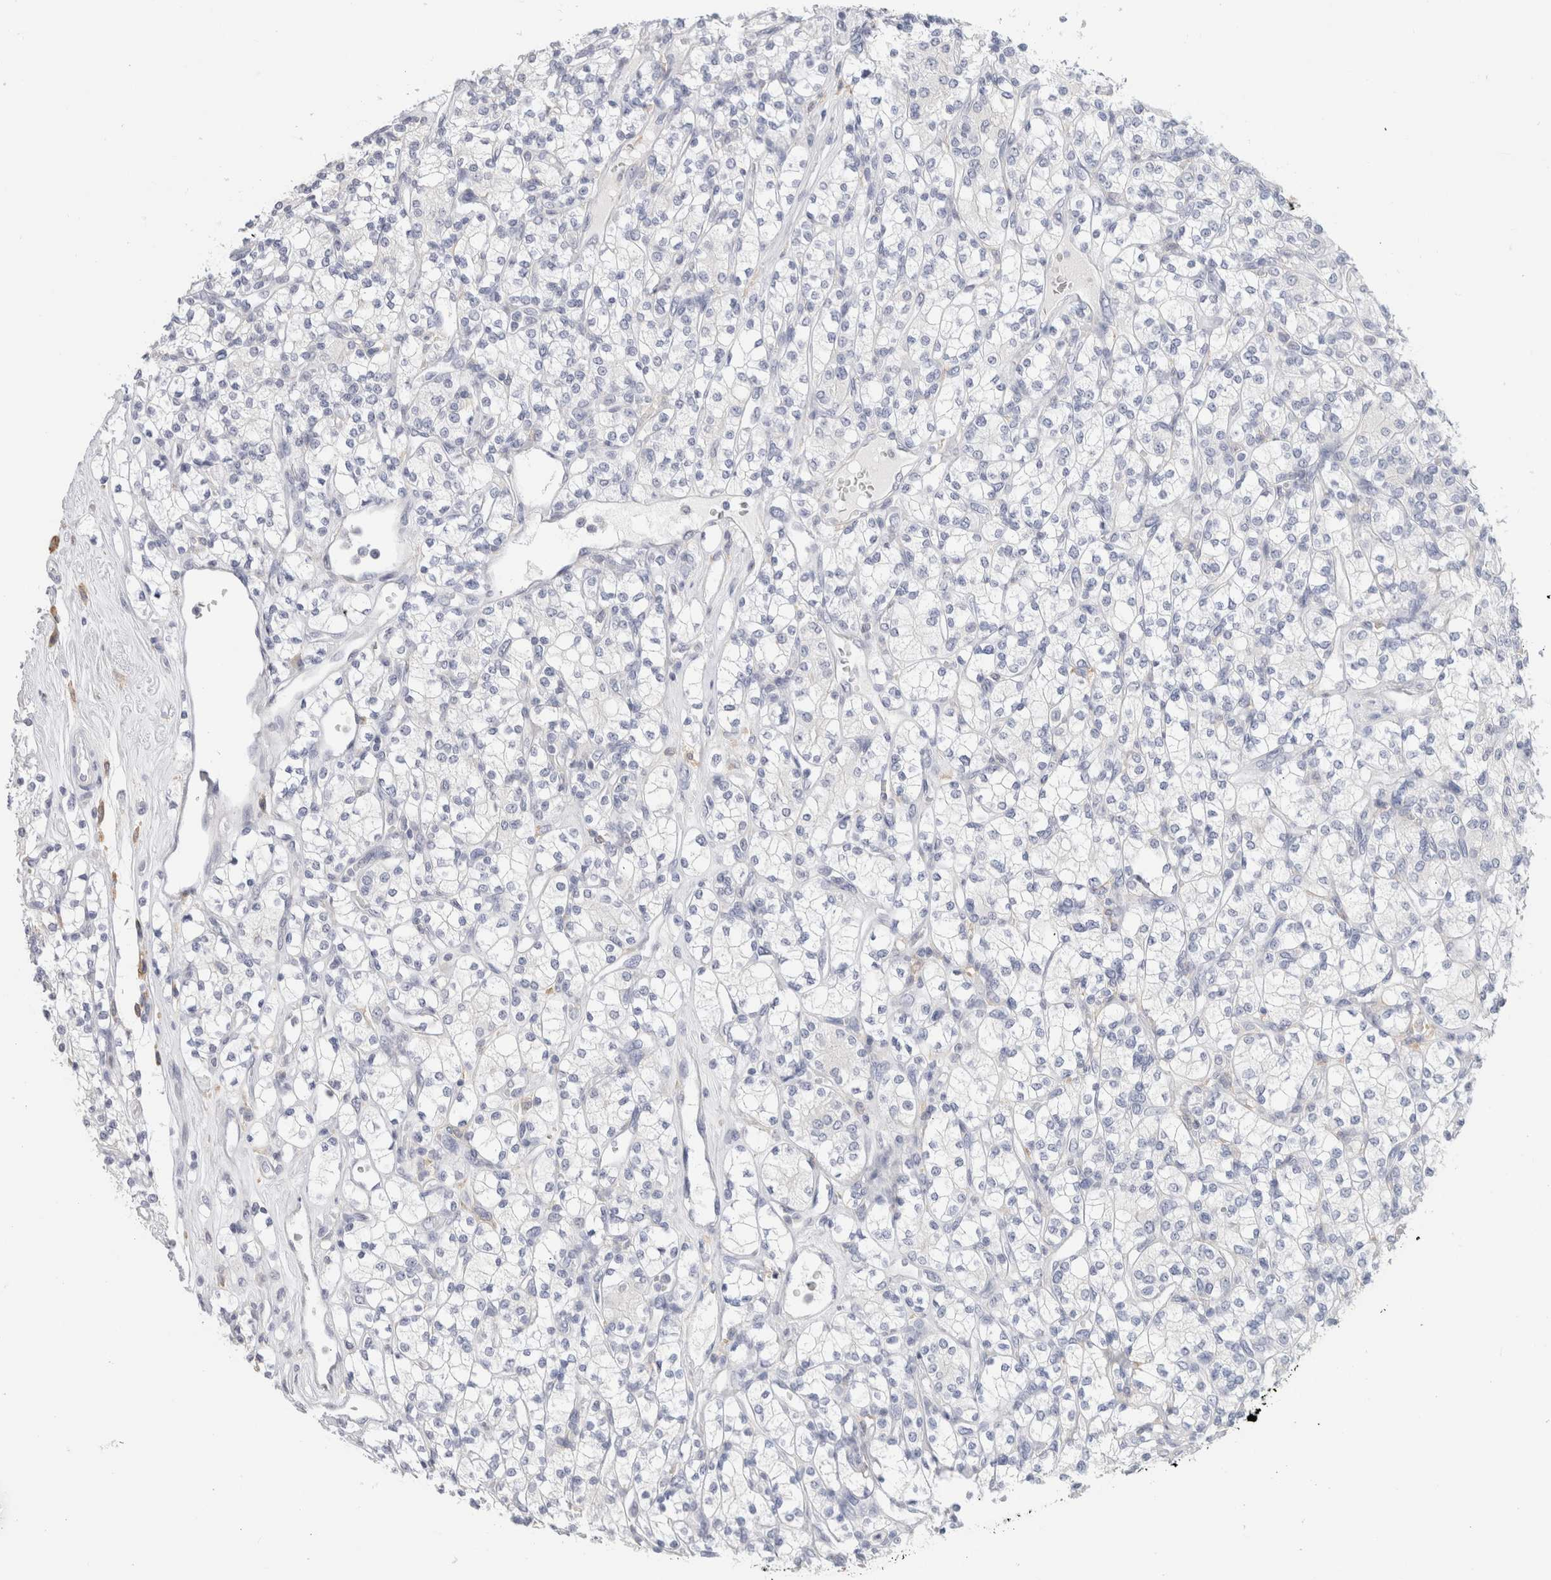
{"staining": {"intensity": "negative", "quantity": "none", "location": "none"}, "tissue": "renal cancer", "cell_type": "Tumor cells", "image_type": "cancer", "snomed": [{"axis": "morphology", "description": "Adenocarcinoma, NOS"}, {"axis": "topography", "description": "Kidney"}], "caption": "There is no significant expression in tumor cells of renal cancer (adenocarcinoma).", "gene": "ADAM30", "patient": {"sex": "male", "age": 77}}